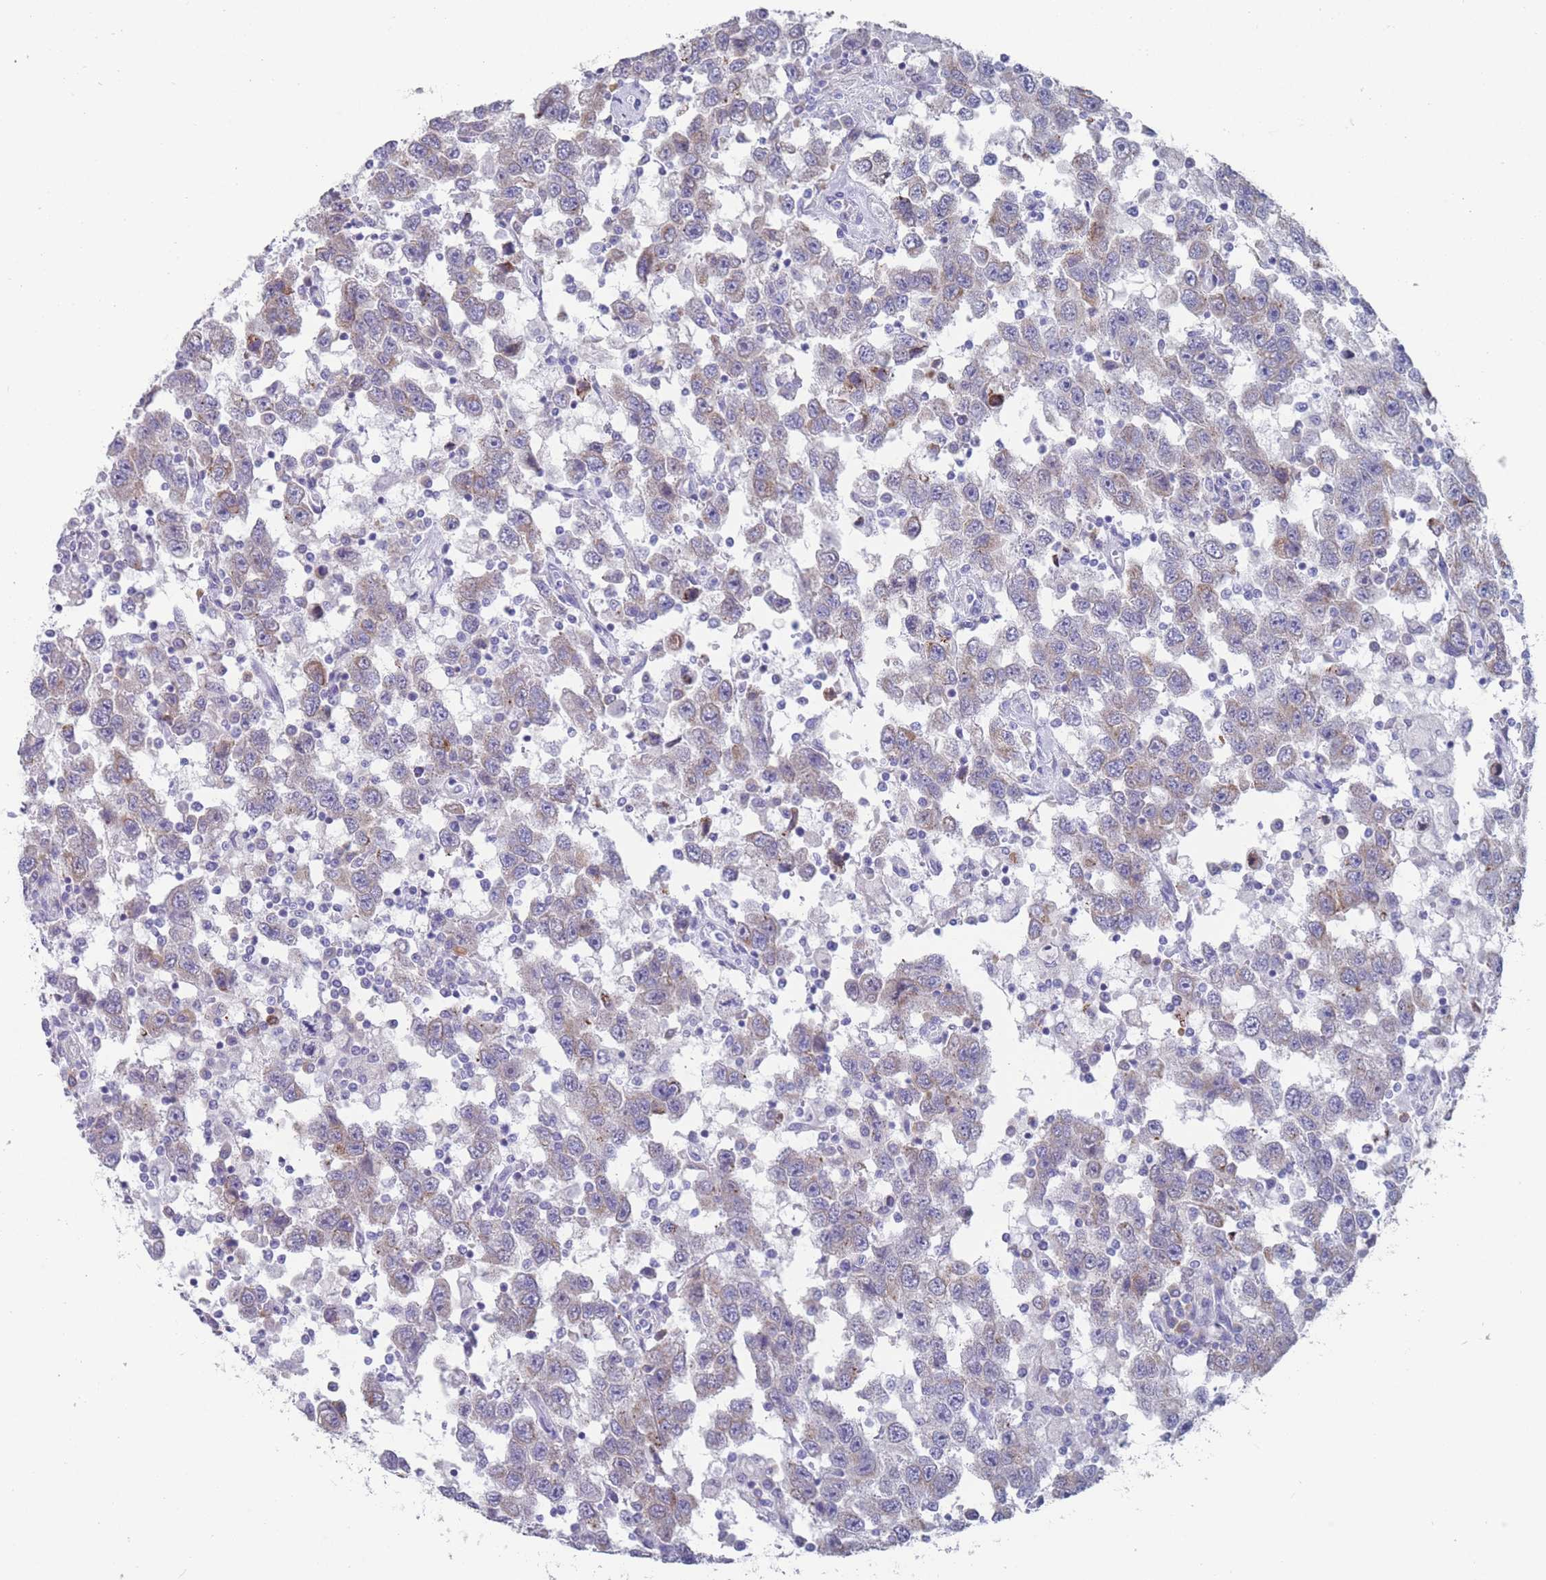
{"staining": {"intensity": "weak", "quantity": "<25%", "location": "cytoplasmic/membranous"}, "tissue": "testis cancer", "cell_type": "Tumor cells", "image_type": "cancer", "snomed": [{"axis": "morphology", "description": "Seminoma, NOS"}, {"axis": "topography", "description": "Testis"}], "caption": "Tumor cells show no significant staining in testis cancer.", "gene": "ST8SIA5", "patient": {"sex": "male", "age": 41}}